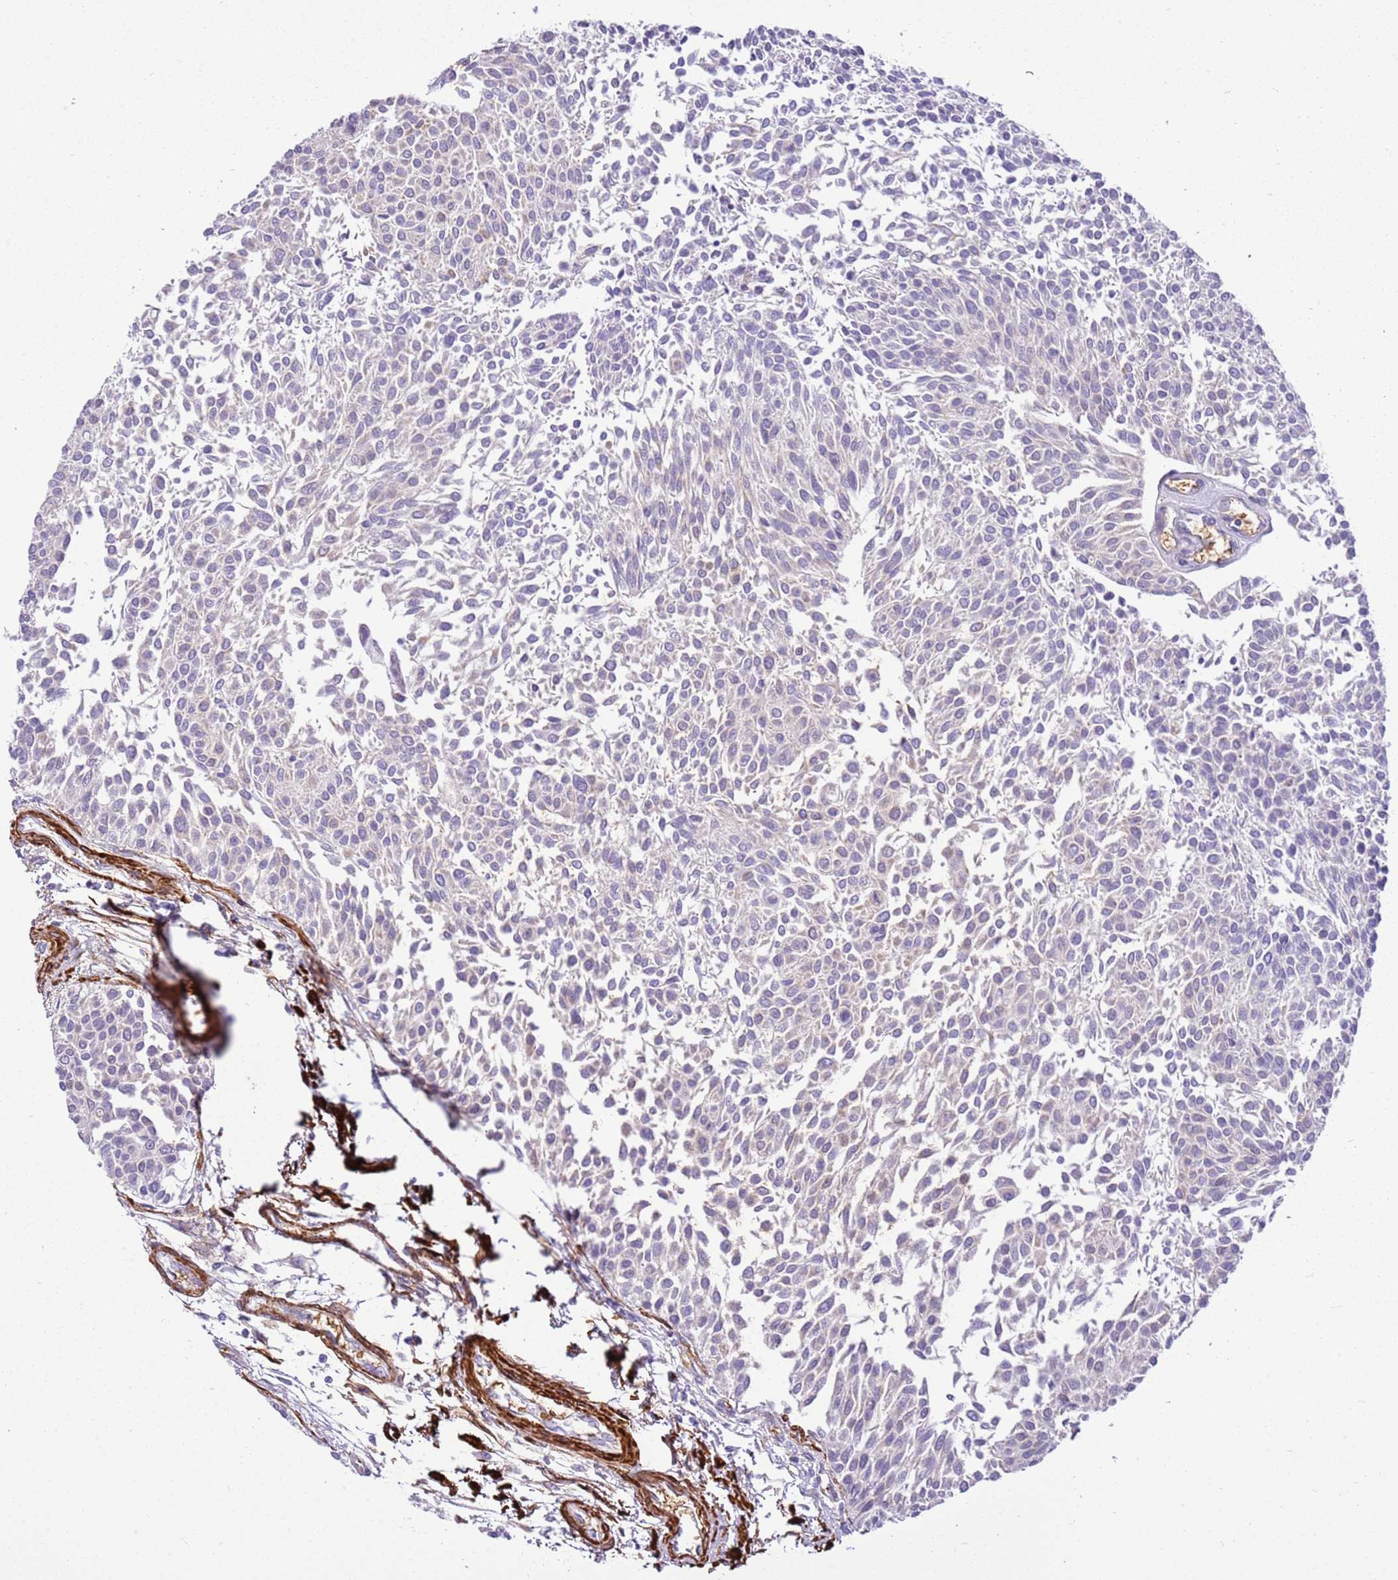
{"staining": {"intensity": "negative", "quantity": "none", "location": "none"}, "tissue": "urothelial cancer", "cell_type": "Tumor cells", "image_type": "cancer", "snomed": [{"axis": "morphology", "description": "Urothelial carcinoma, NOS"}, {"axis": "topography", "description": "Urinary bladder"}], "caption": "Urothelial cancer stained for a protein using immunohistochemistry reveals no staining tumor cells.", "gene": "SMIM4", "patient": {"sex": "male", "age": 55}}